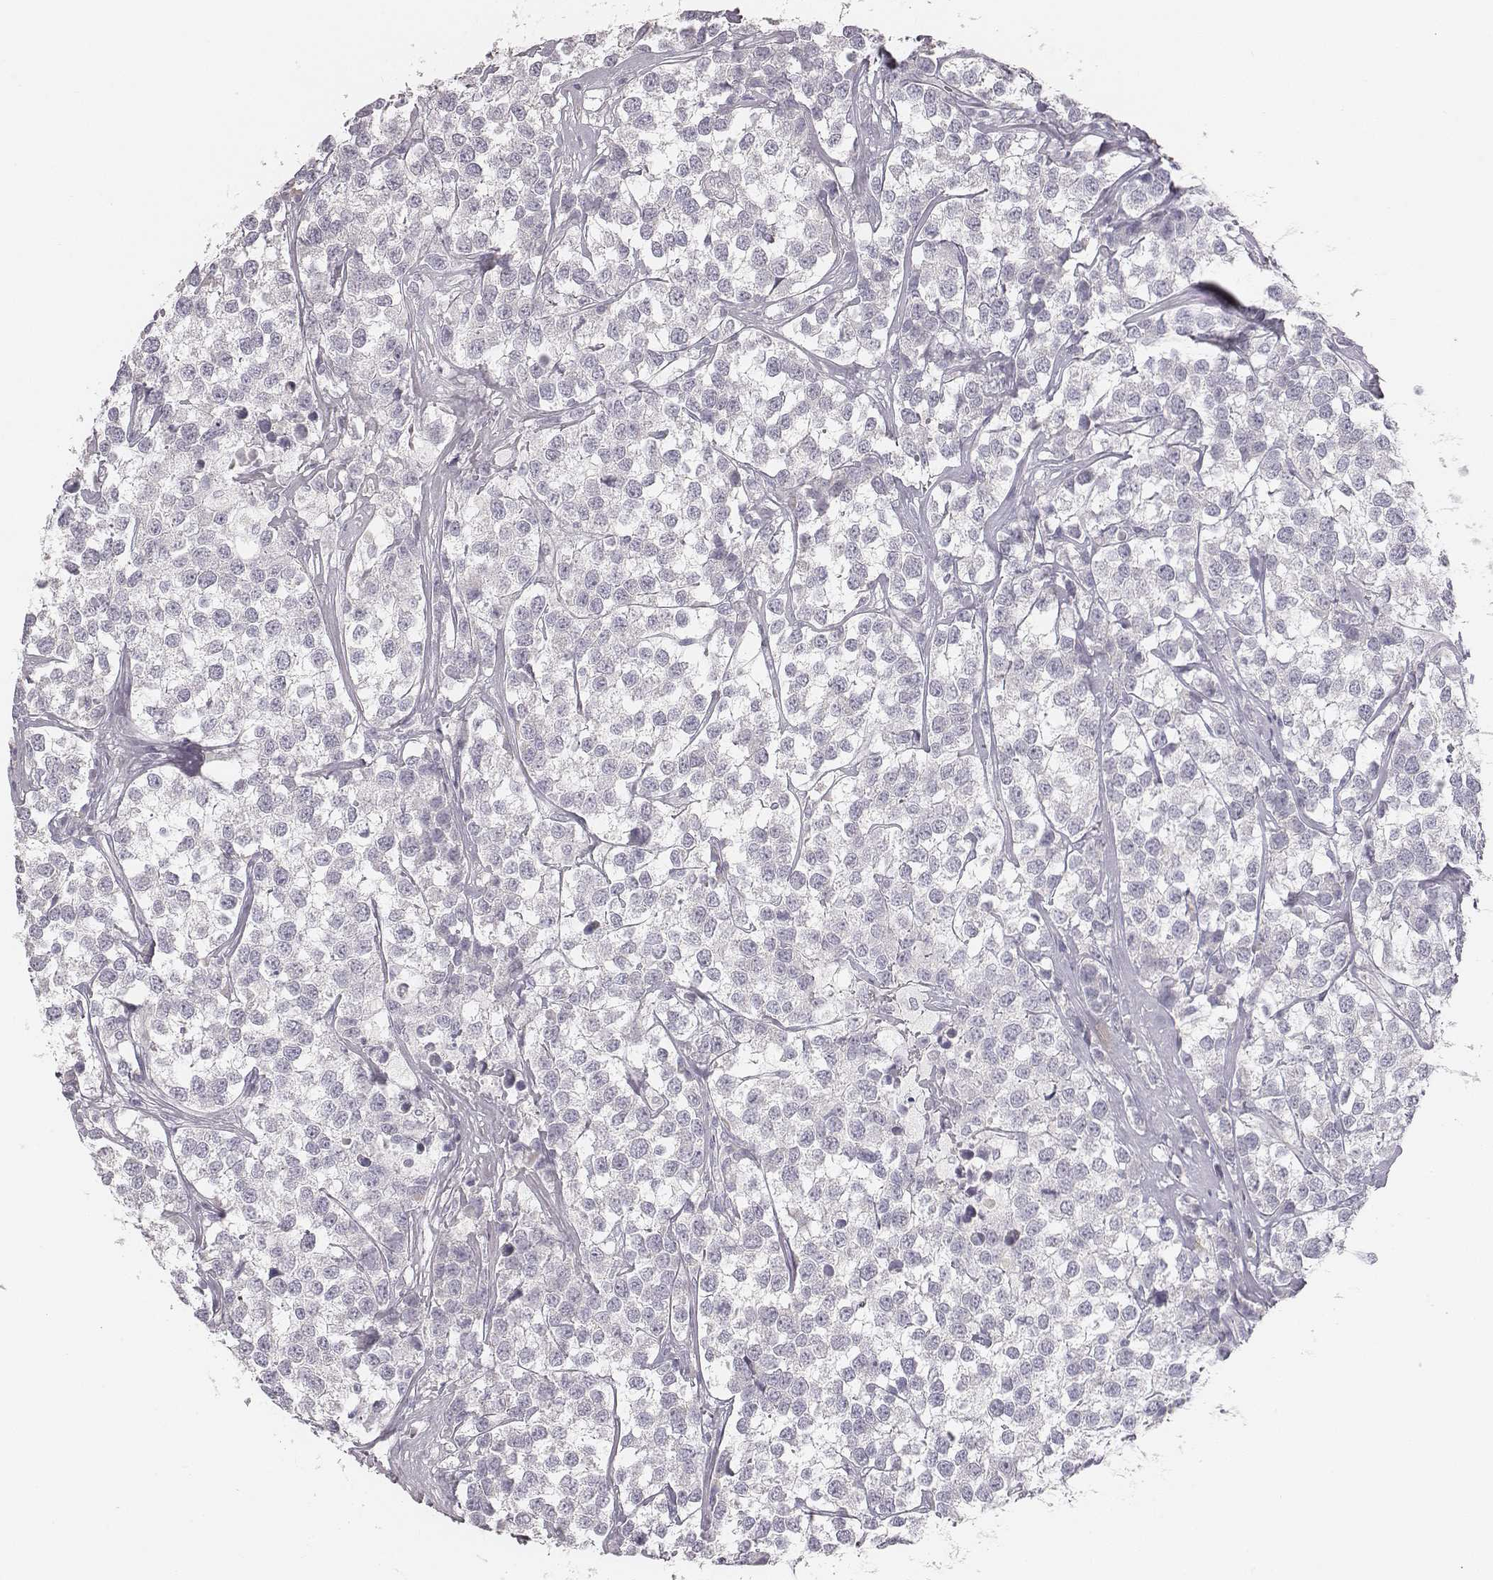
{"staining": {"intensity": "negative", "quantity": "none", "location": "none"}, "tissue": "testis cancer", "cell_type": "Tumor cells", "image_type": "cancer", "snomed": [{"axis": "morphology", "description": "Seminoma, NOS"}, {"axis": "topography", "description": "Testis"}], "caption": "Tumor cells are negative for protein expression in human testis cancer.", "gene": "MYH6", "patient": {"sex": "male", "age": 59}}